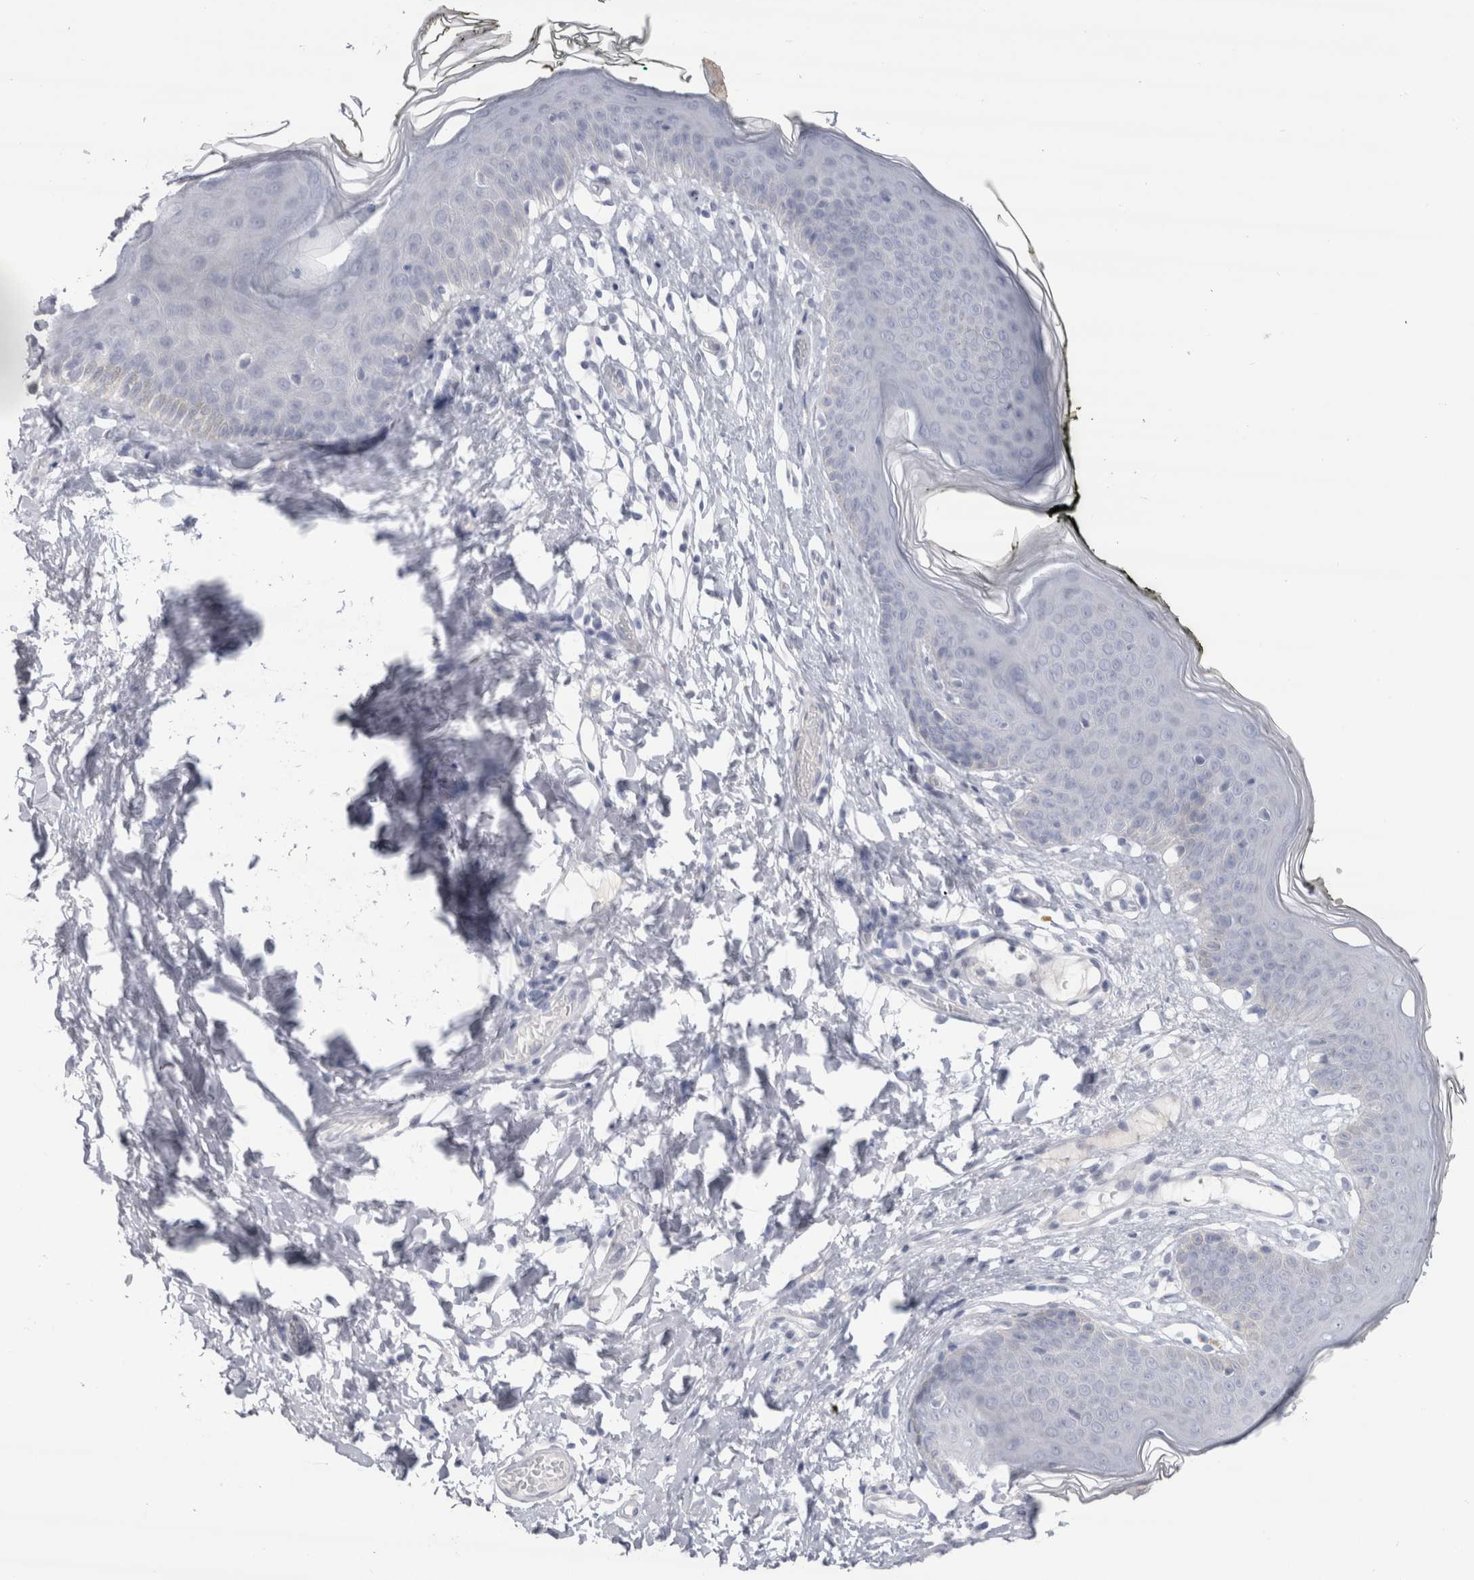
{"staining": {"intensity": "weak", "quantity": "<25%", "location": "cytoplasmic/membranous"}, "tissue": "skin", "cell_type": "Epidermal cells", "image_type": "normal", "snomed": [{"axis": "morphology", "description": "Normal tissue, NOS"}, {"axis": "morphology", "description": "Inflammation, NOS"}, {"axis": "topography", "description": "Vulva"}], "caption": "Immunohistochemical staining of unremarkable human skin exhibits no significant staining in epidermal cells. (Brightfield microscopy of DAB IHC at high magnification).", "gene": "CDH17", "patient": {"sex": "female", "age": 84}}